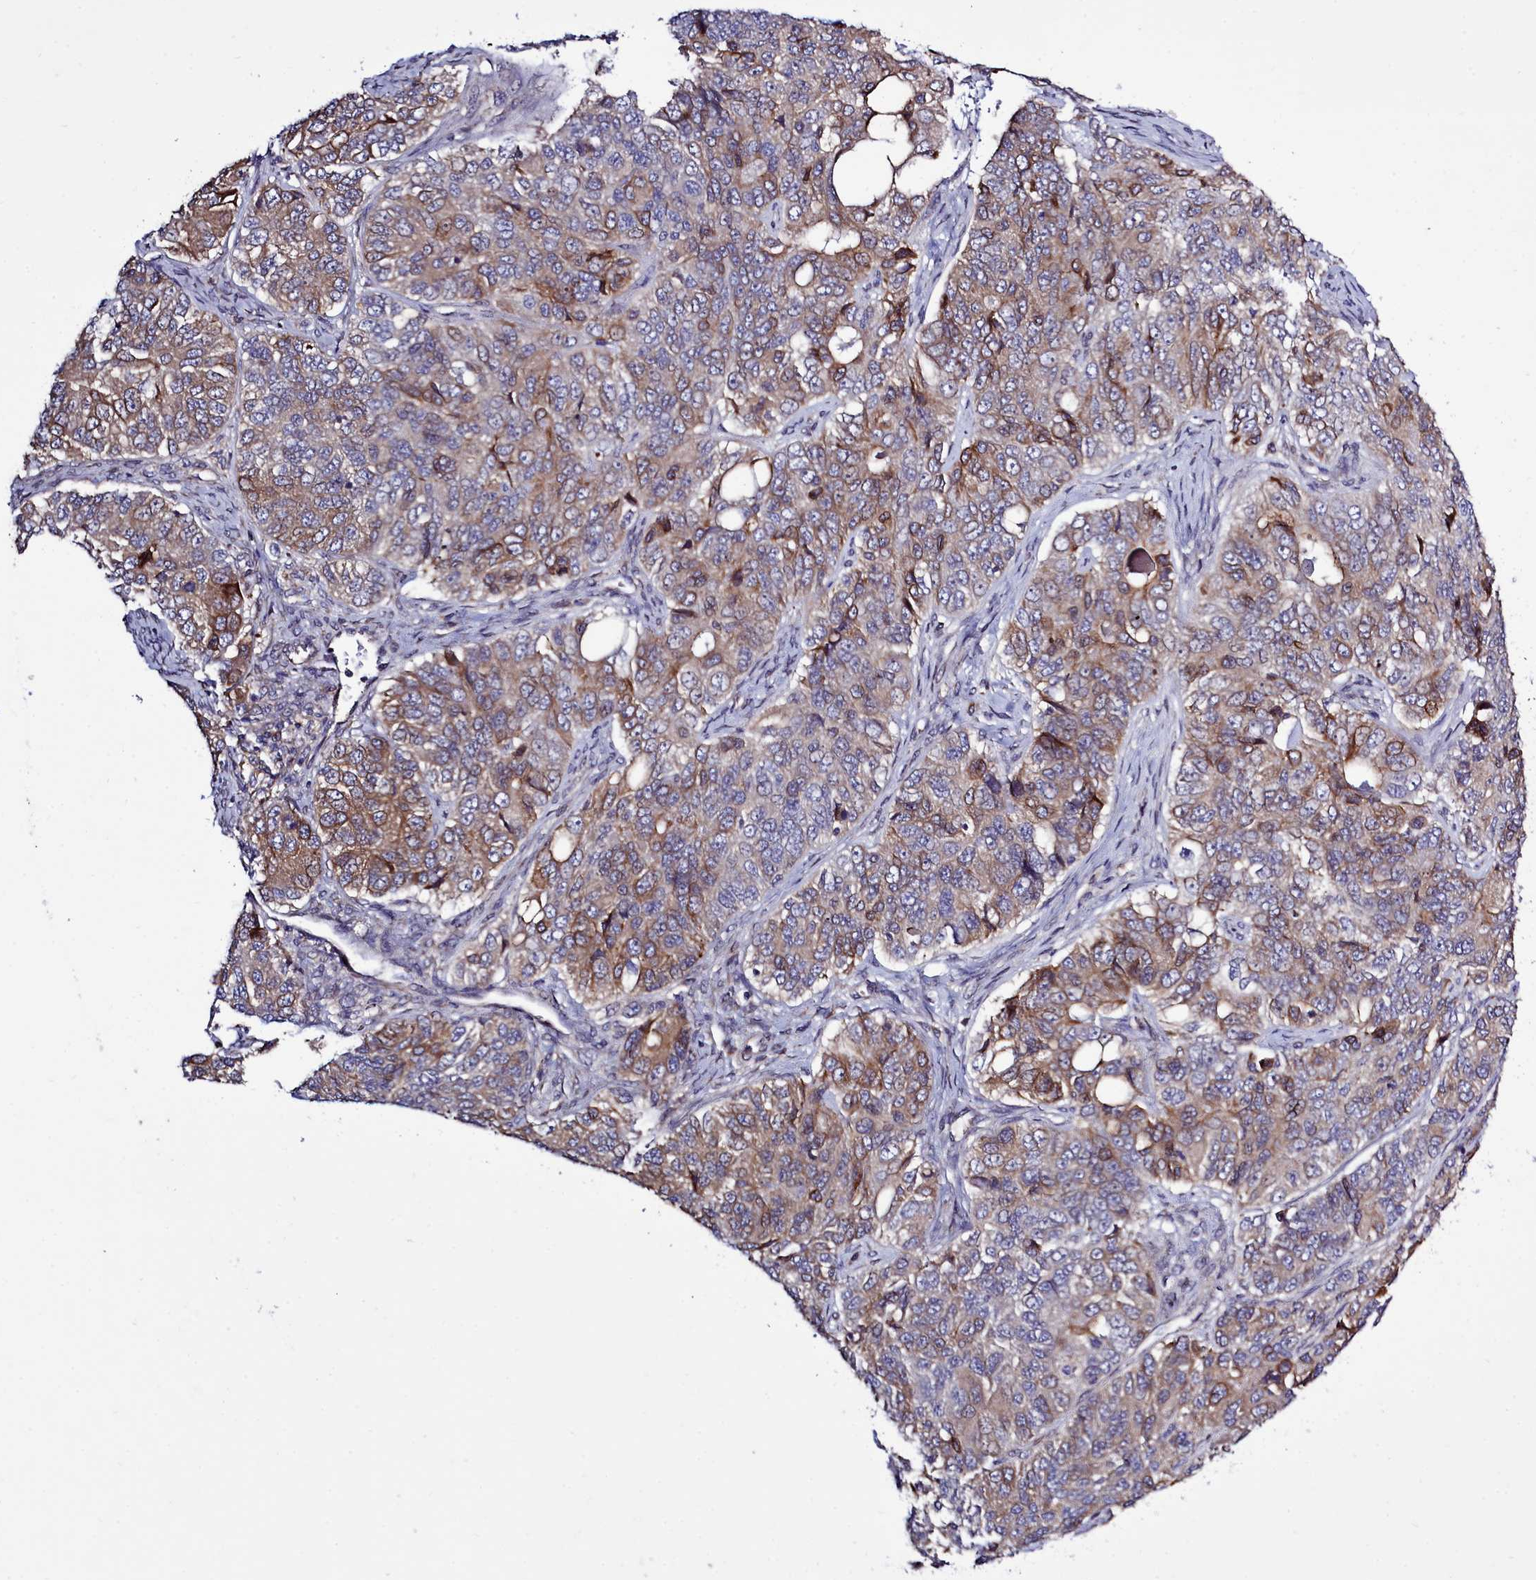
{"staining": {"intensity": "moderate", "quantity": "25%-75%", "location": "cytoplasmic/membranous"}, "tissue": "ovarian cancer", "cell_type": "Tumor cells", "image_type": "cancer", "snomed": [{"axis": "morphology", "description": "Carcinoma, endometroid"}, {"axis": "topography", "description": "Ovary"}], "caption": "A high-resolution micrograph shows immunohistochemistry (IHC) staining of endometroid carcinoma (ovarian), which shows moderate cytoplasmic/membranous positivity in about 25%-75% of tumor cells.", "gene": "RAPGEF4", "patient": {"sex": "female", "age": 51}}